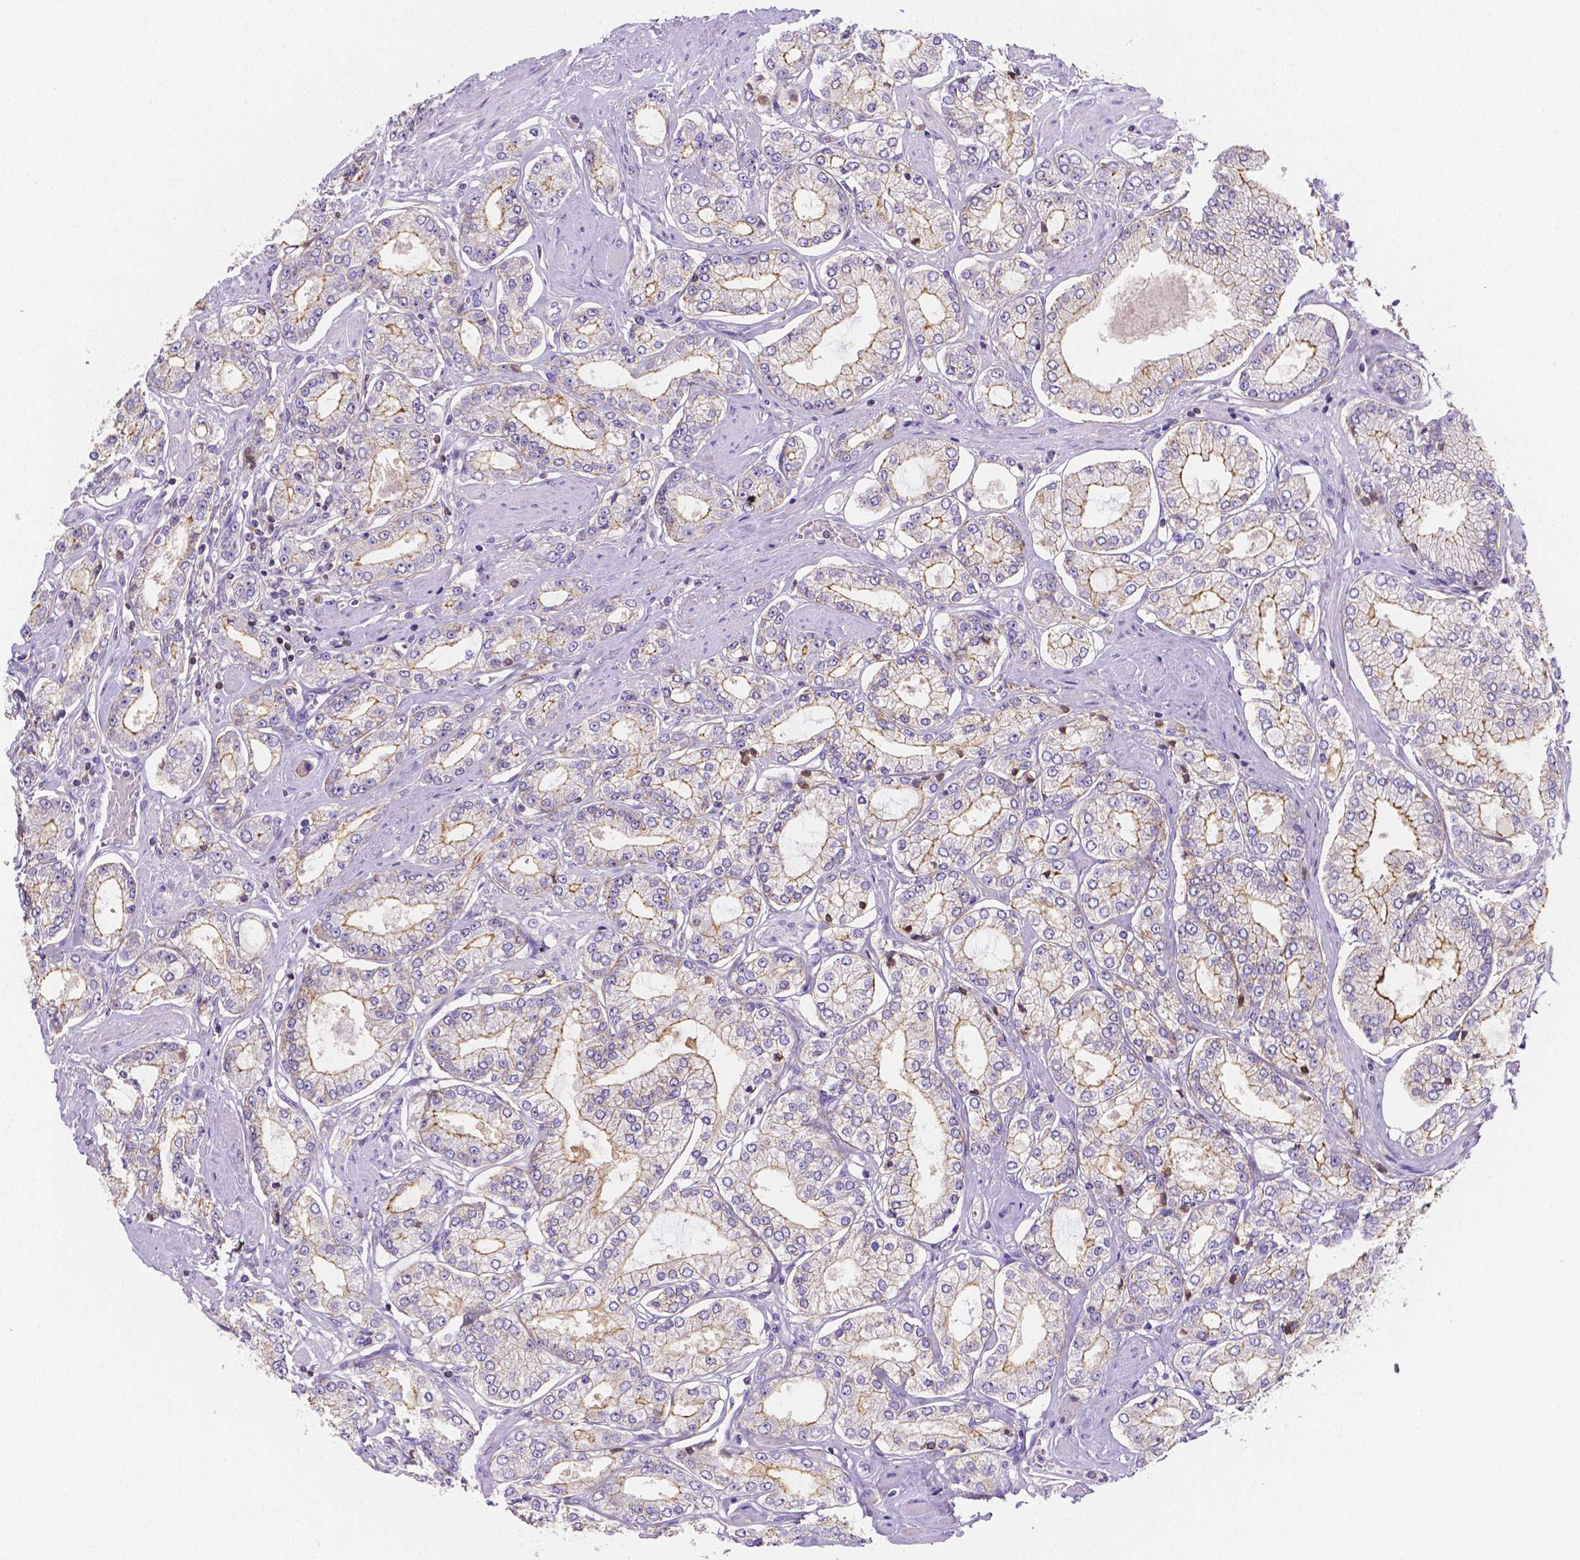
{"staining": {"intensity": "weak", "quantity": "25%-75%", "location": "cytoplasmic/membranous"}, "tissue": "prostate cancer", "cell_type": "Tumor cells", "image_type": "cancer", "snomed": [{"axis": "morphology", "description": "Adenocarcinoma, High grade"}, {"axis": "topography", "description": "Prostate"}], "caption": "Immunohistochemistry image of human high-grade adenocarcinoma (prostate) stained for a protein (brown), which shows low levels of weak cytoplasmic/membranous staining in approximately 25%-75% of tumor cells.", "gene": "GABRD", "patient": {"sex": "male", "age": 68}}